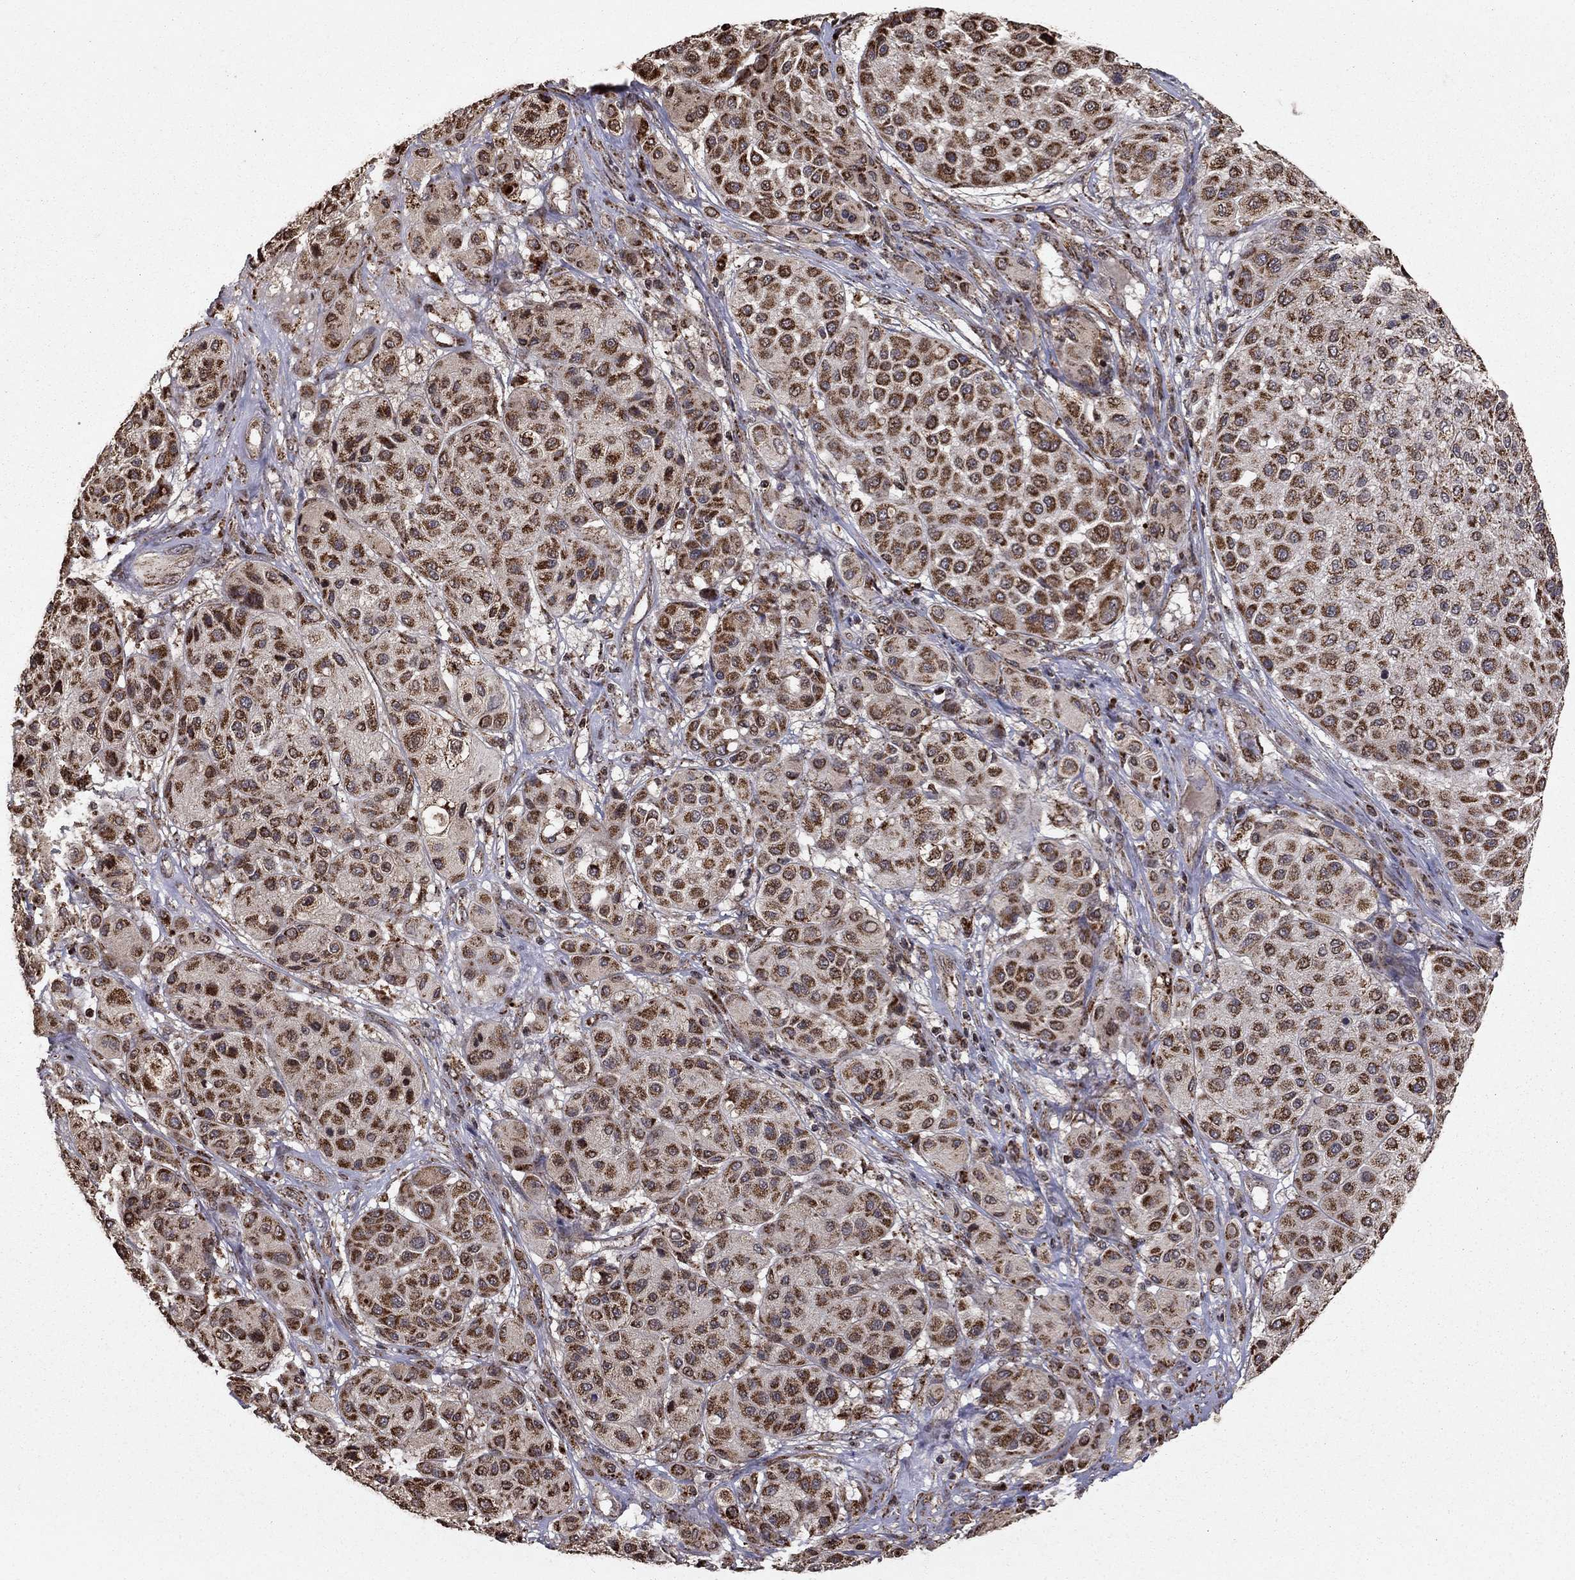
{"staining": {"intensity": "strong", "quantity": ">75%", "location": "cytoplasmic/membranous"}, "tissue": "melanoma", "cell_type": "Tumor cells", "image_type": "cancer", "snomed": [{"axis": "morphology", "description": "Malignant melanoma, Metastatic site"}, {"axis": "topography", "description": "Smooth muscle"}], "caption": "Tumor cells show strong cytoplasmic/membranous positivity in approximately >75% of cells in malignant melanoma (metastatic site).", "gene": "ACOT13", "patient": {"sex": "male", "age": 41}}